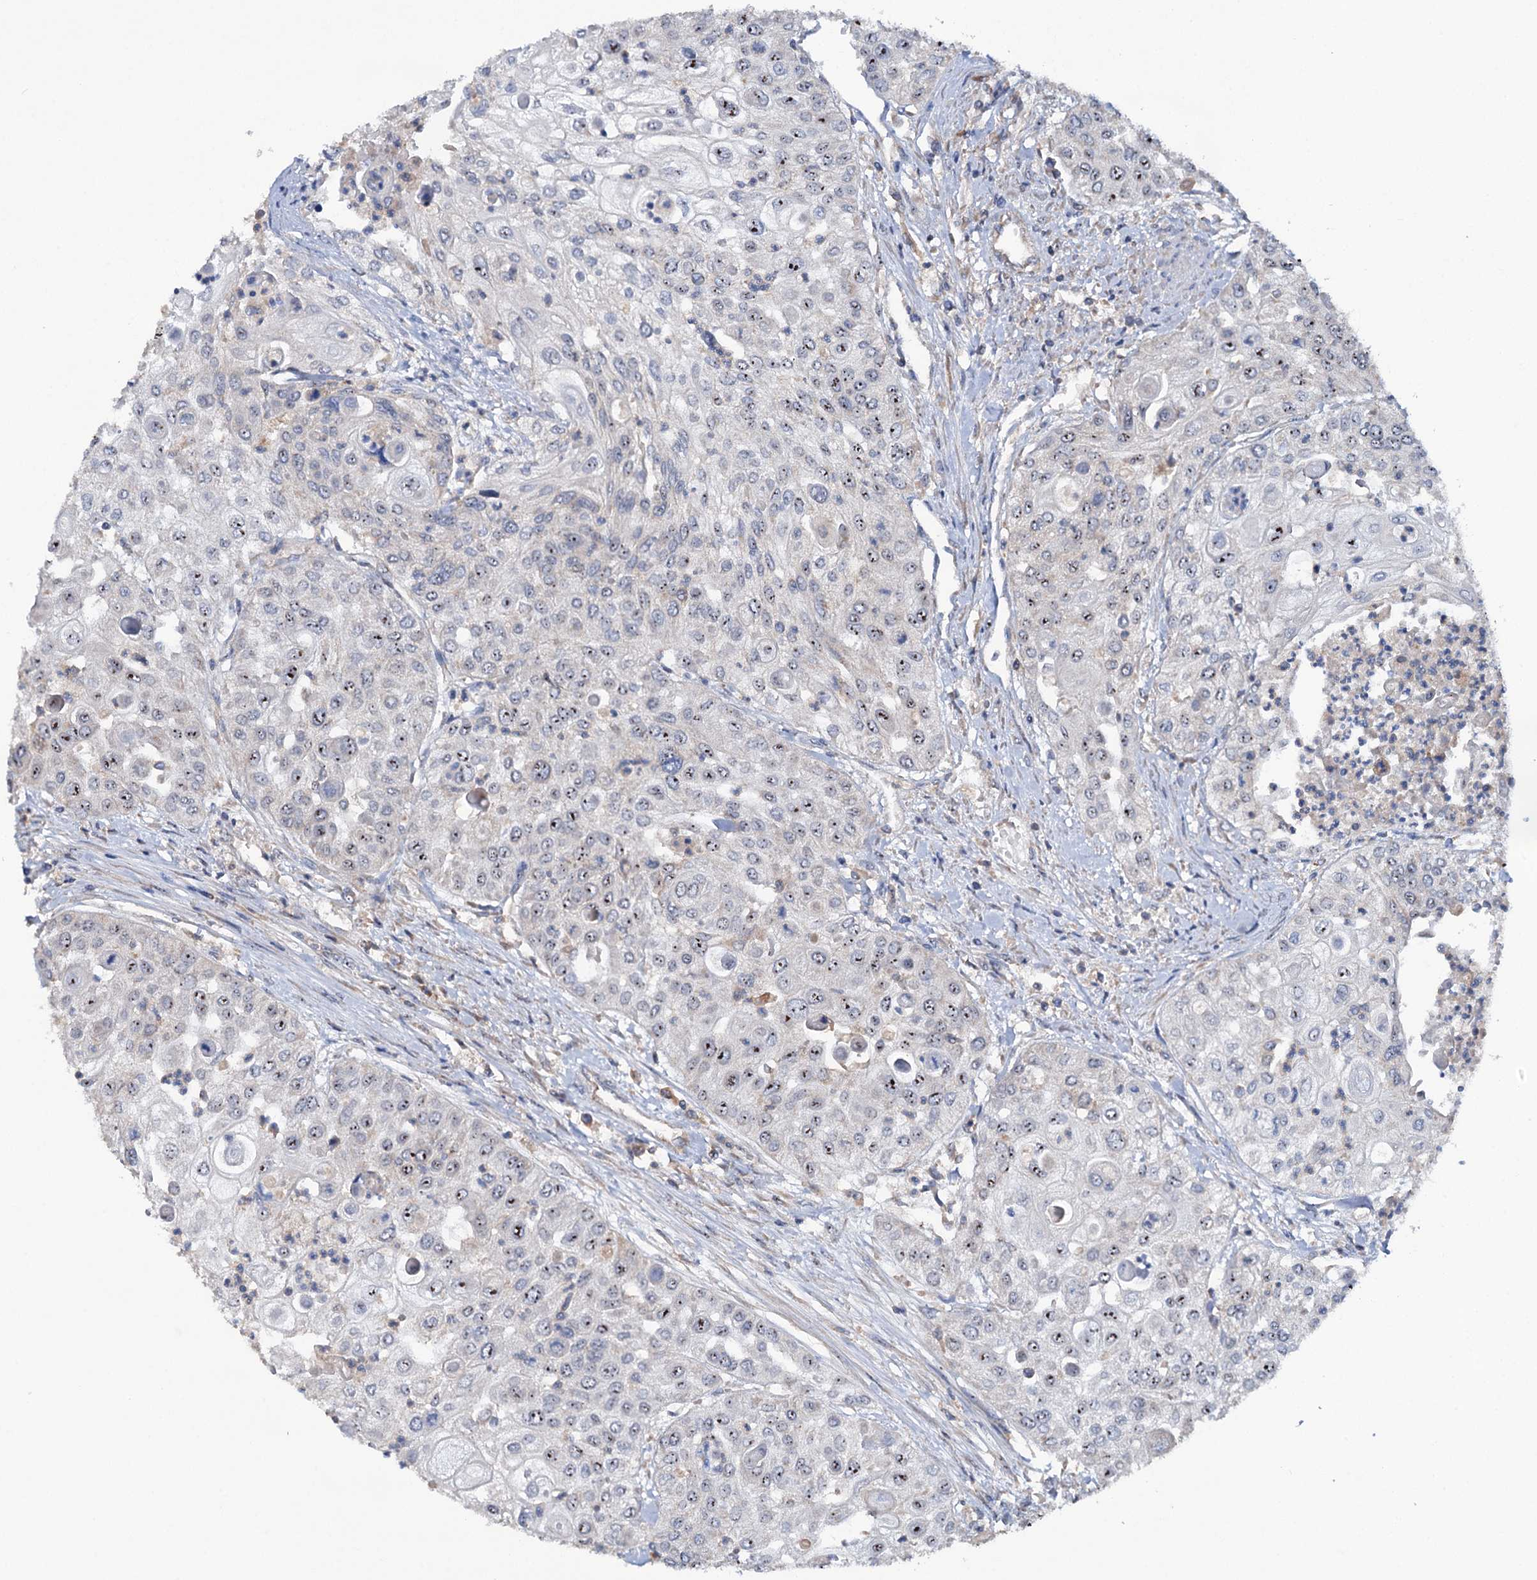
{"staining": {"intensity": "moderate", "quantity": "25%-75%", "location": "nuclear"}, "tissue": "urothelial cancer", "cell_type": "Tumor cells", "image_type": "cancer", "snomed": [{"axis": "morphology", "description": "Urothelial carcinoma, High grade"}, {"axis": "topography", "description": "Urinary bladder"}], "caption": "A medium amount of moderate nuclear positivity is identified in about 25%-75% of tumor cells in urothelial cancer tissue. The staining is performed using DAB brown chromogen to label protein expression. The nuclei are counter-stained blue using hematoxylin.", "gene": "HTR3B", "patient": {"sex": "female", "age": 79}}